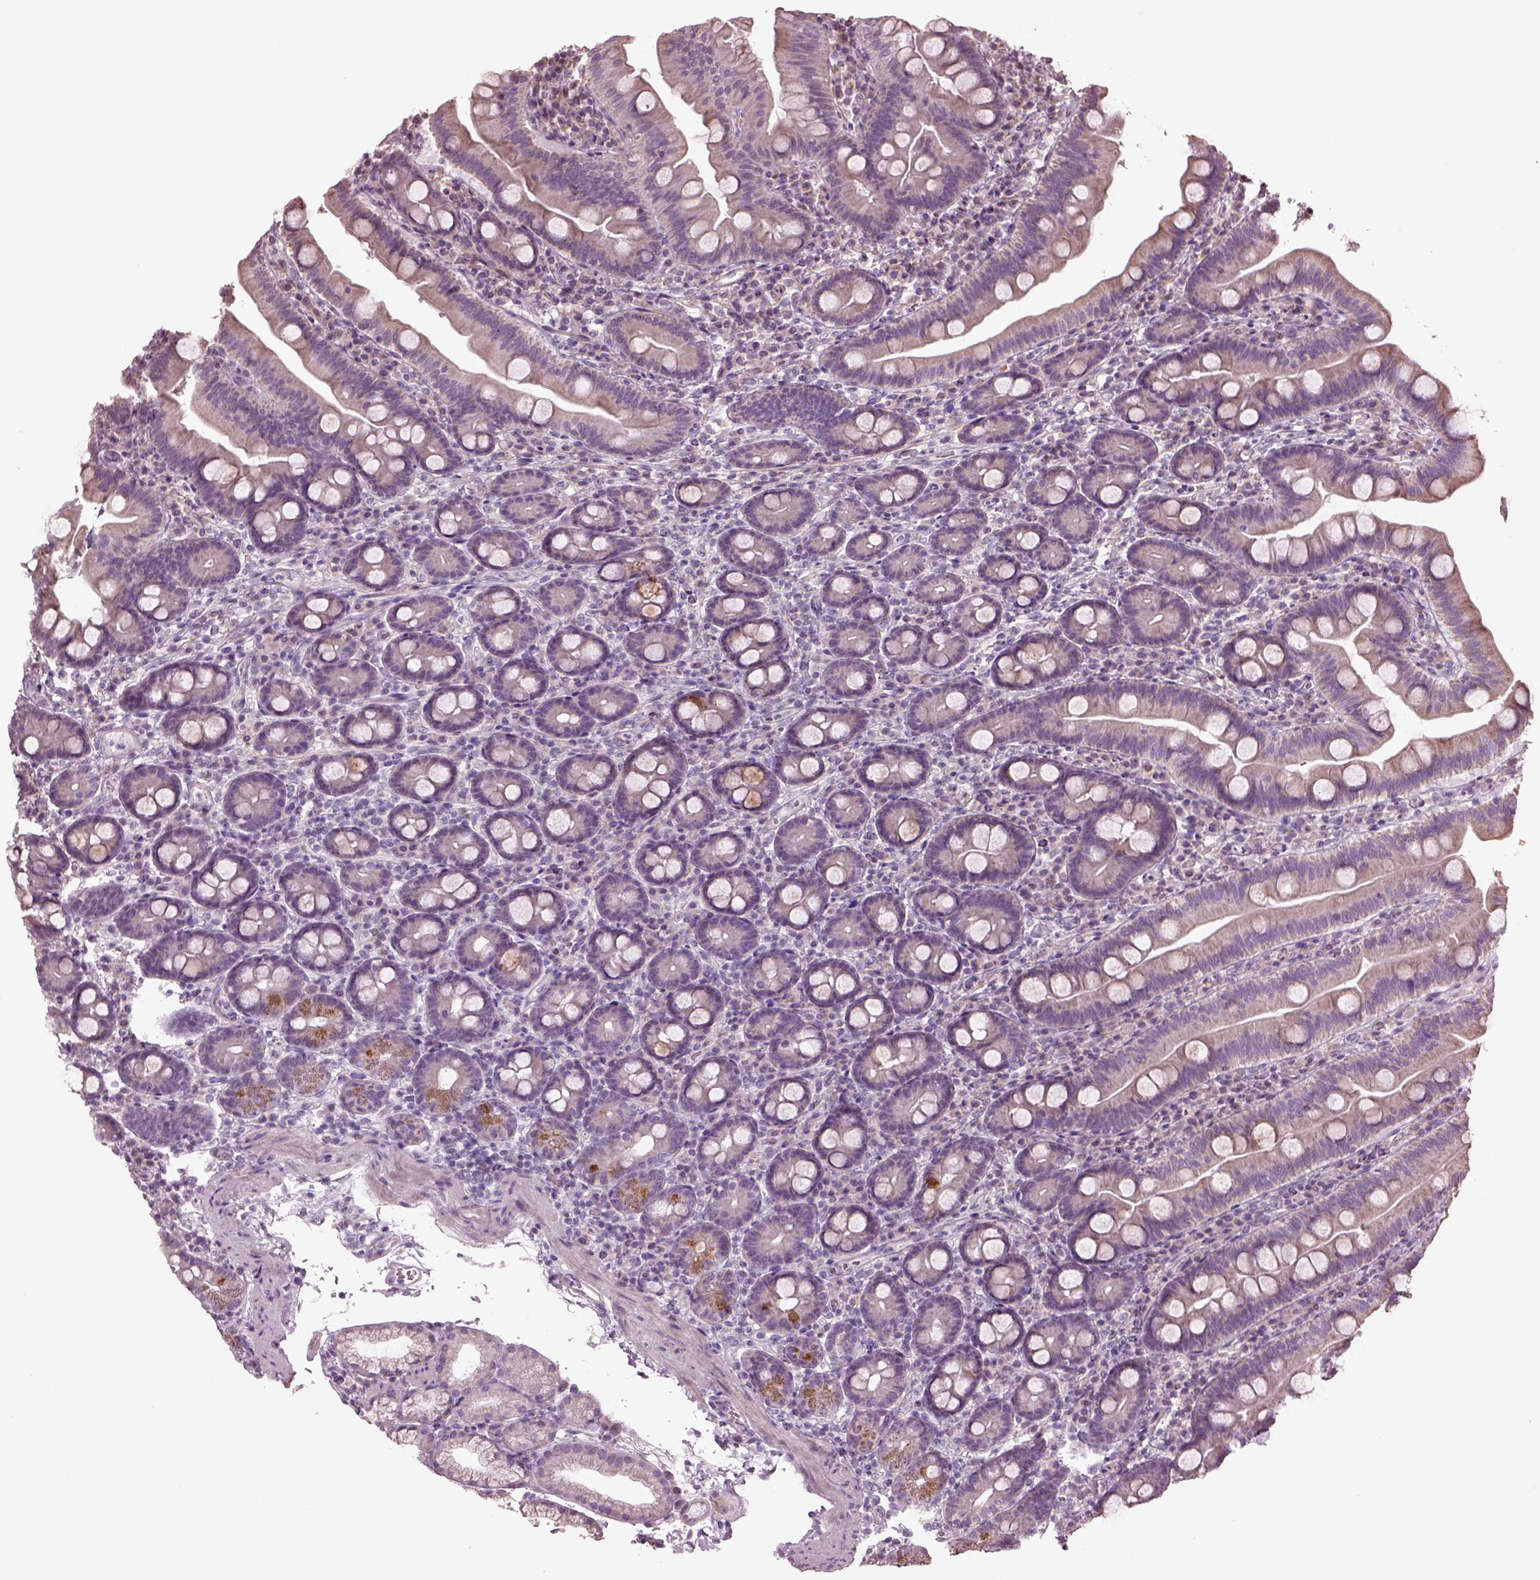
{"staining": {"intensity": "moderate", "quantity": "25%-75%", "location": "cytoplasmic/membranous"}, "tissue": "duodenum", "cell_type": "Glandular cells", "image_type": "normal", "snomed": [{"axis": "morphology", "description": "Normal tissue, NOS"}, {"axis": "topography", "description": "Duodenum"}], "caption": "The immunohistochemical stain labels moderate cytoplasmic/membranous expression in glandular cells of unremarkable duodenum.", "gene": "SPATA7", "patient": {"sex": "male", "age": 59}}